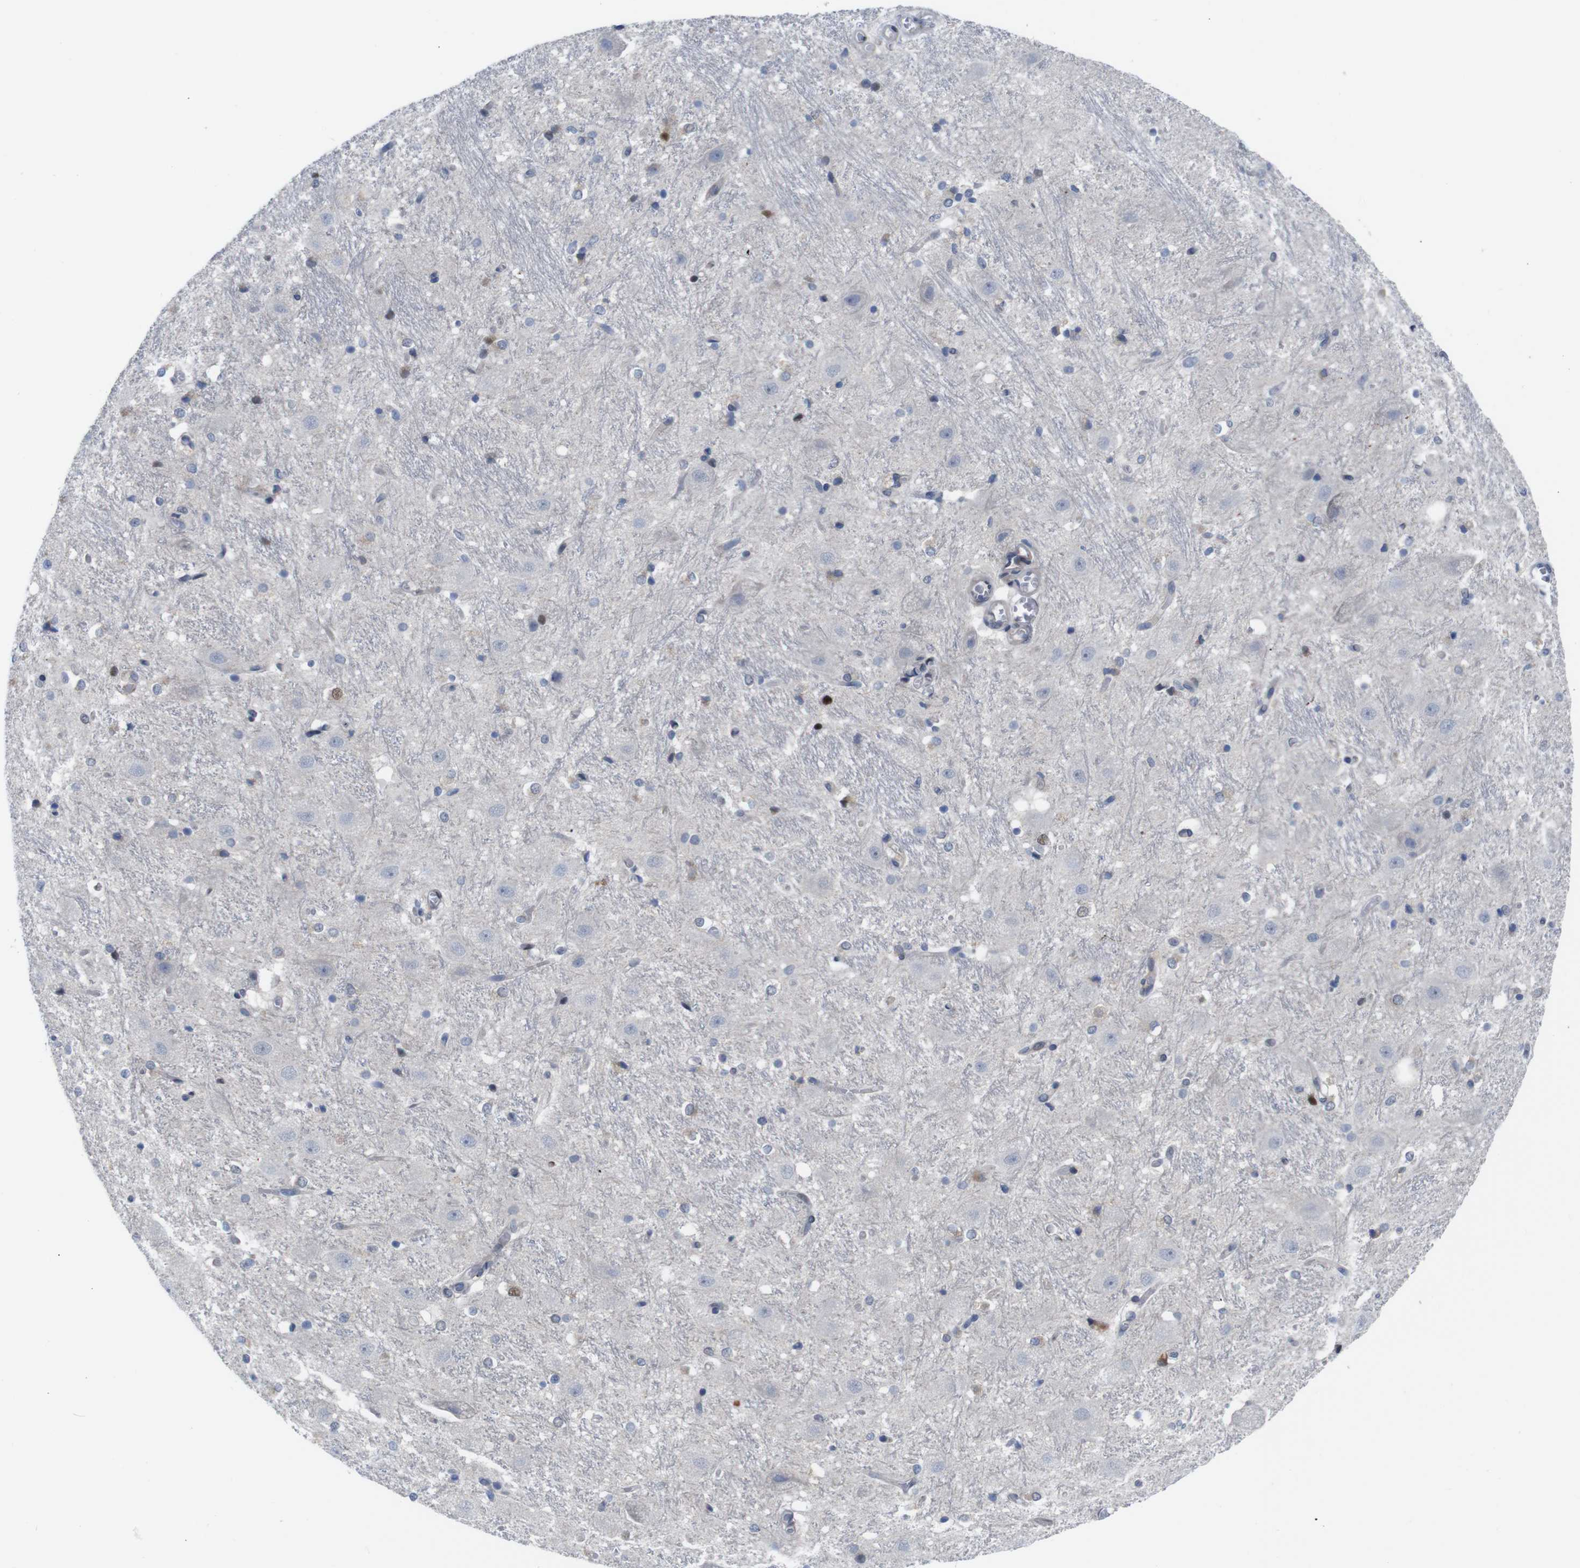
{"staining": {"intensity": "negative", "quantity": "none", "location": "none"}, "tissue": "hippocampus", "cell_type": "Glial cells", "image_type": "normal", "snomed": [{"axis": "morphology", "description": "Normal tissue, NOS"}, {"axis": "topography", "description": "Hippocampus"}], "caption": "Immunohistochemistry micrograph of normal hippocampus: human hippocampus stained with DAB (3,3'-diaminobenzidine) demonstrates no significant protein expression in glial cells. (Stains: DAB (3,3'-diaminobenzidine) IHC with hematoxylin counter stain, Microscopy: brightfield microscopy at high magnification).", "gene": "PTPN1", "patient": {"sex": "female", "age": 19}}